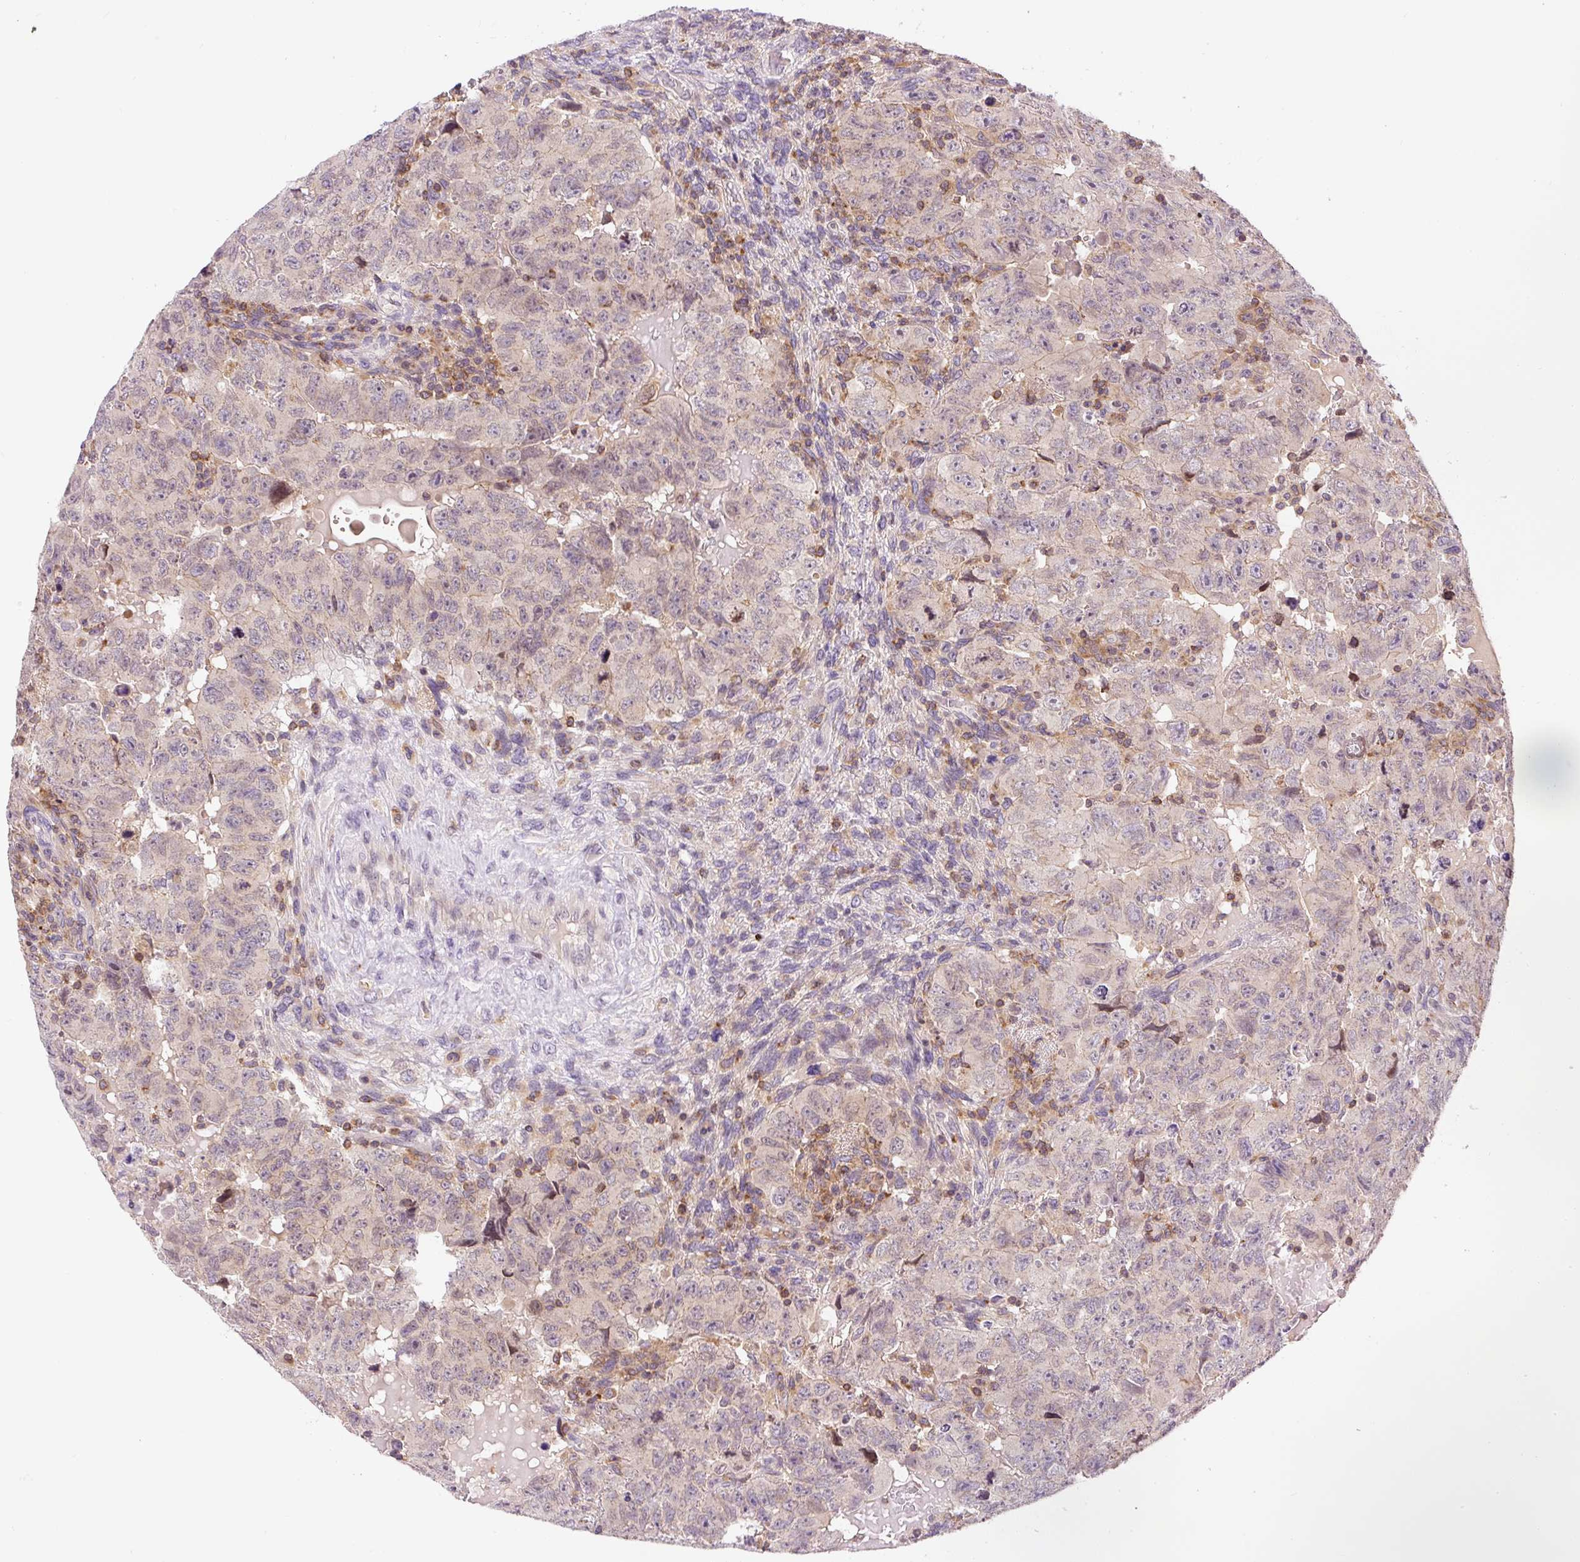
{"staining": {"intensity": "weak", "quantity": "<25%", "location": "cytoplasmic/membranous"}, "tissue": "testis cancer", "cell_type": "Tumor cells", "image_type": "cancer", "snomed": [{"axis": "morphology", "description": "Carcinoma, Embryonal, NOS"}, {"axis": "topography", "description": "Testis"}], "caption": "Testis cancer stained for a protein using immunohistochemistry shows no positivity tumor cells.", "gene": "CARD11", "patient": {"sex": "male", "age": 24}}